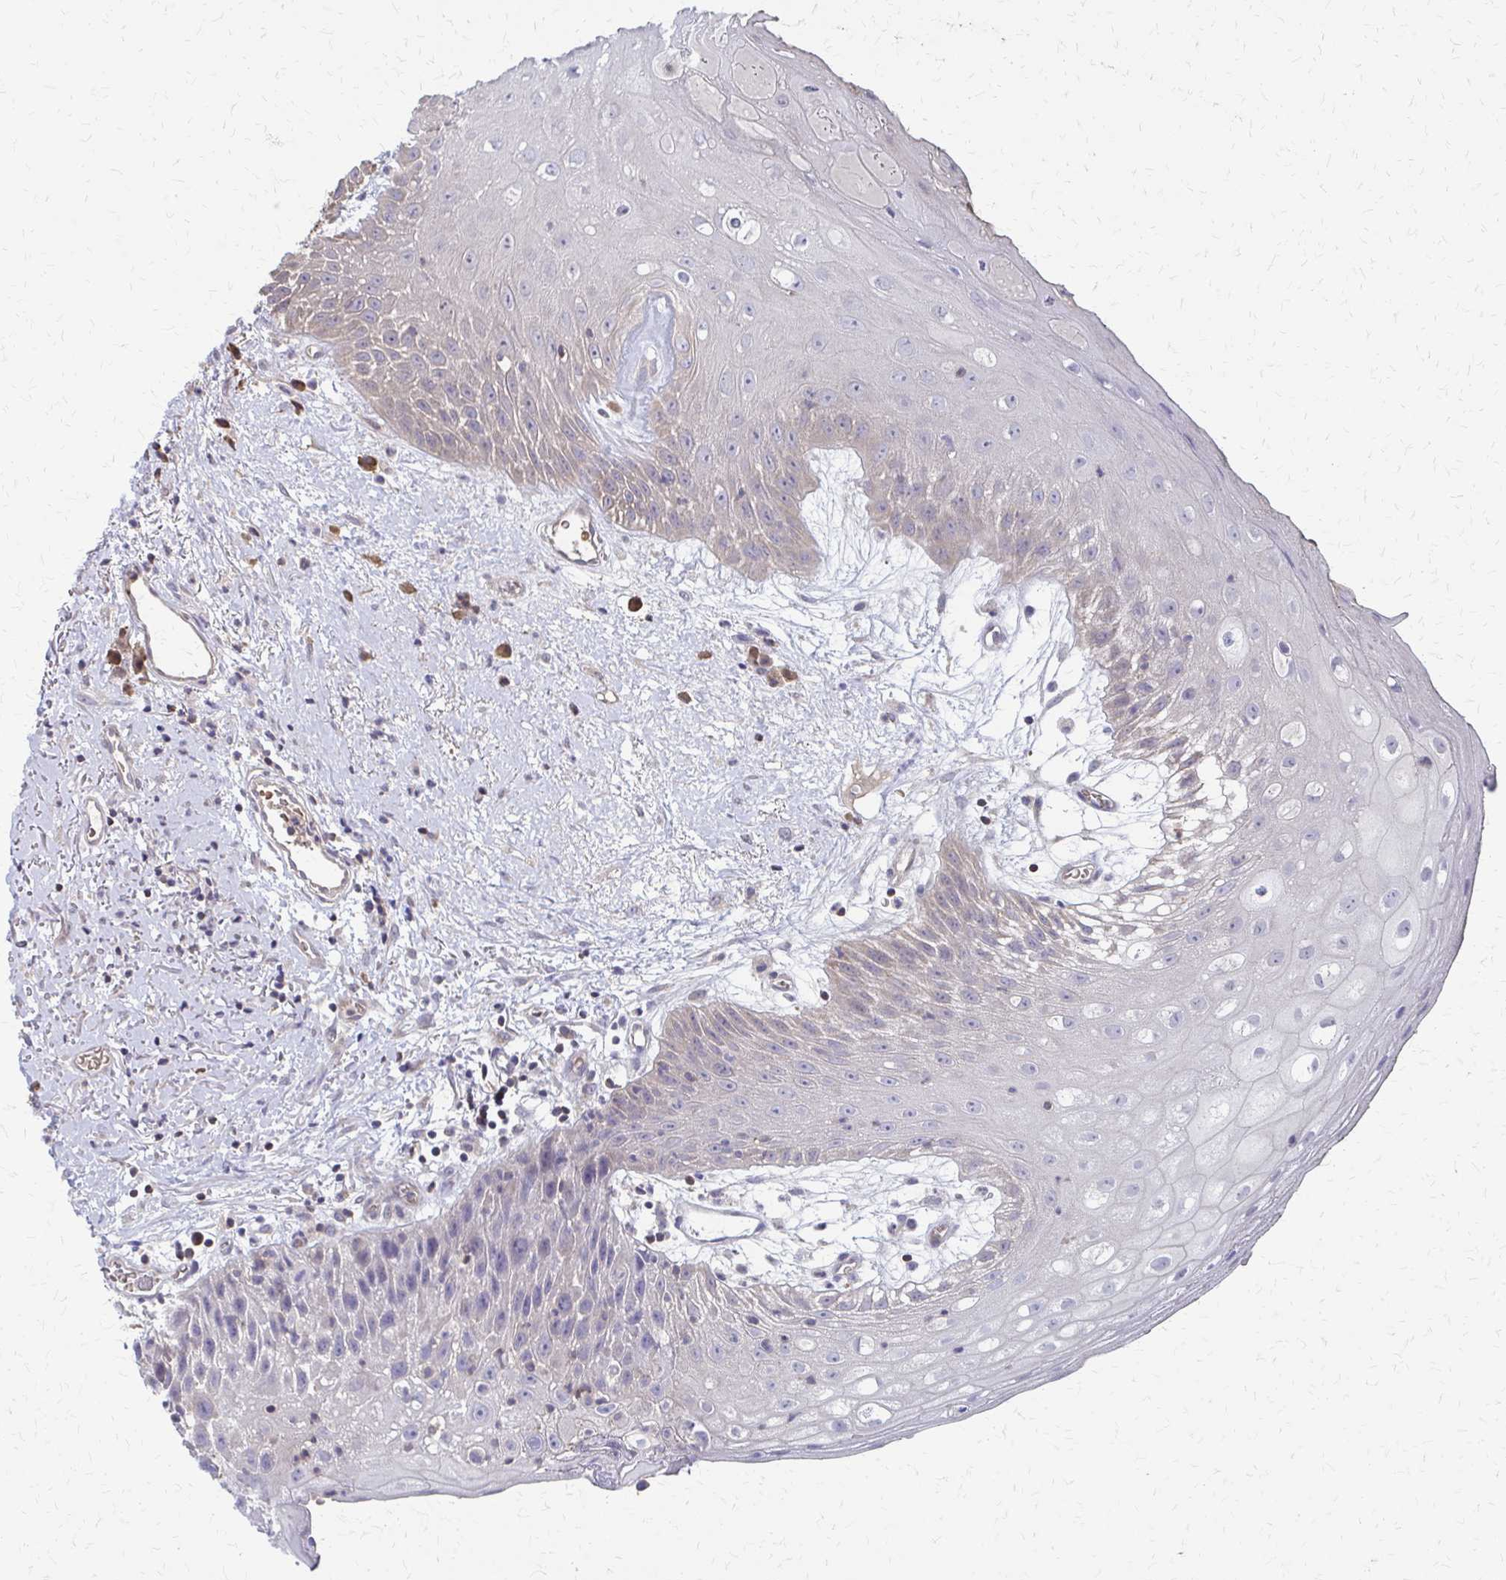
{"staining": {"intensity": "weak", "quantity": "<25%", "location": "cytoplasmic/membranous"}, "tissue": "oral mucosa", "cell_type": "Squamous epithelial cells", "image_type": "normal", "snomed": [{"axis": "morphology", "description": "Normal tissue, NOS"}, {"axis": "morphology", "description": "Squamous cell carcinoma, NOS"}, {"axis": "topography", "description": "Oral tissue"}, {"axis": "topography", "description": "Peripheral nerve tissue"}, {"axis": "topography", "description": "Head-Neck"}], "caption": "DAB (3,3'-diaminobenzidine) immunohistochemical staining of normal human oral mucosa shows no significant expression in squamous epithelial cells. Nuclei are stained in blue.", "gene": "IFI44L", "patient": {"sex": "female", "age": 59}}